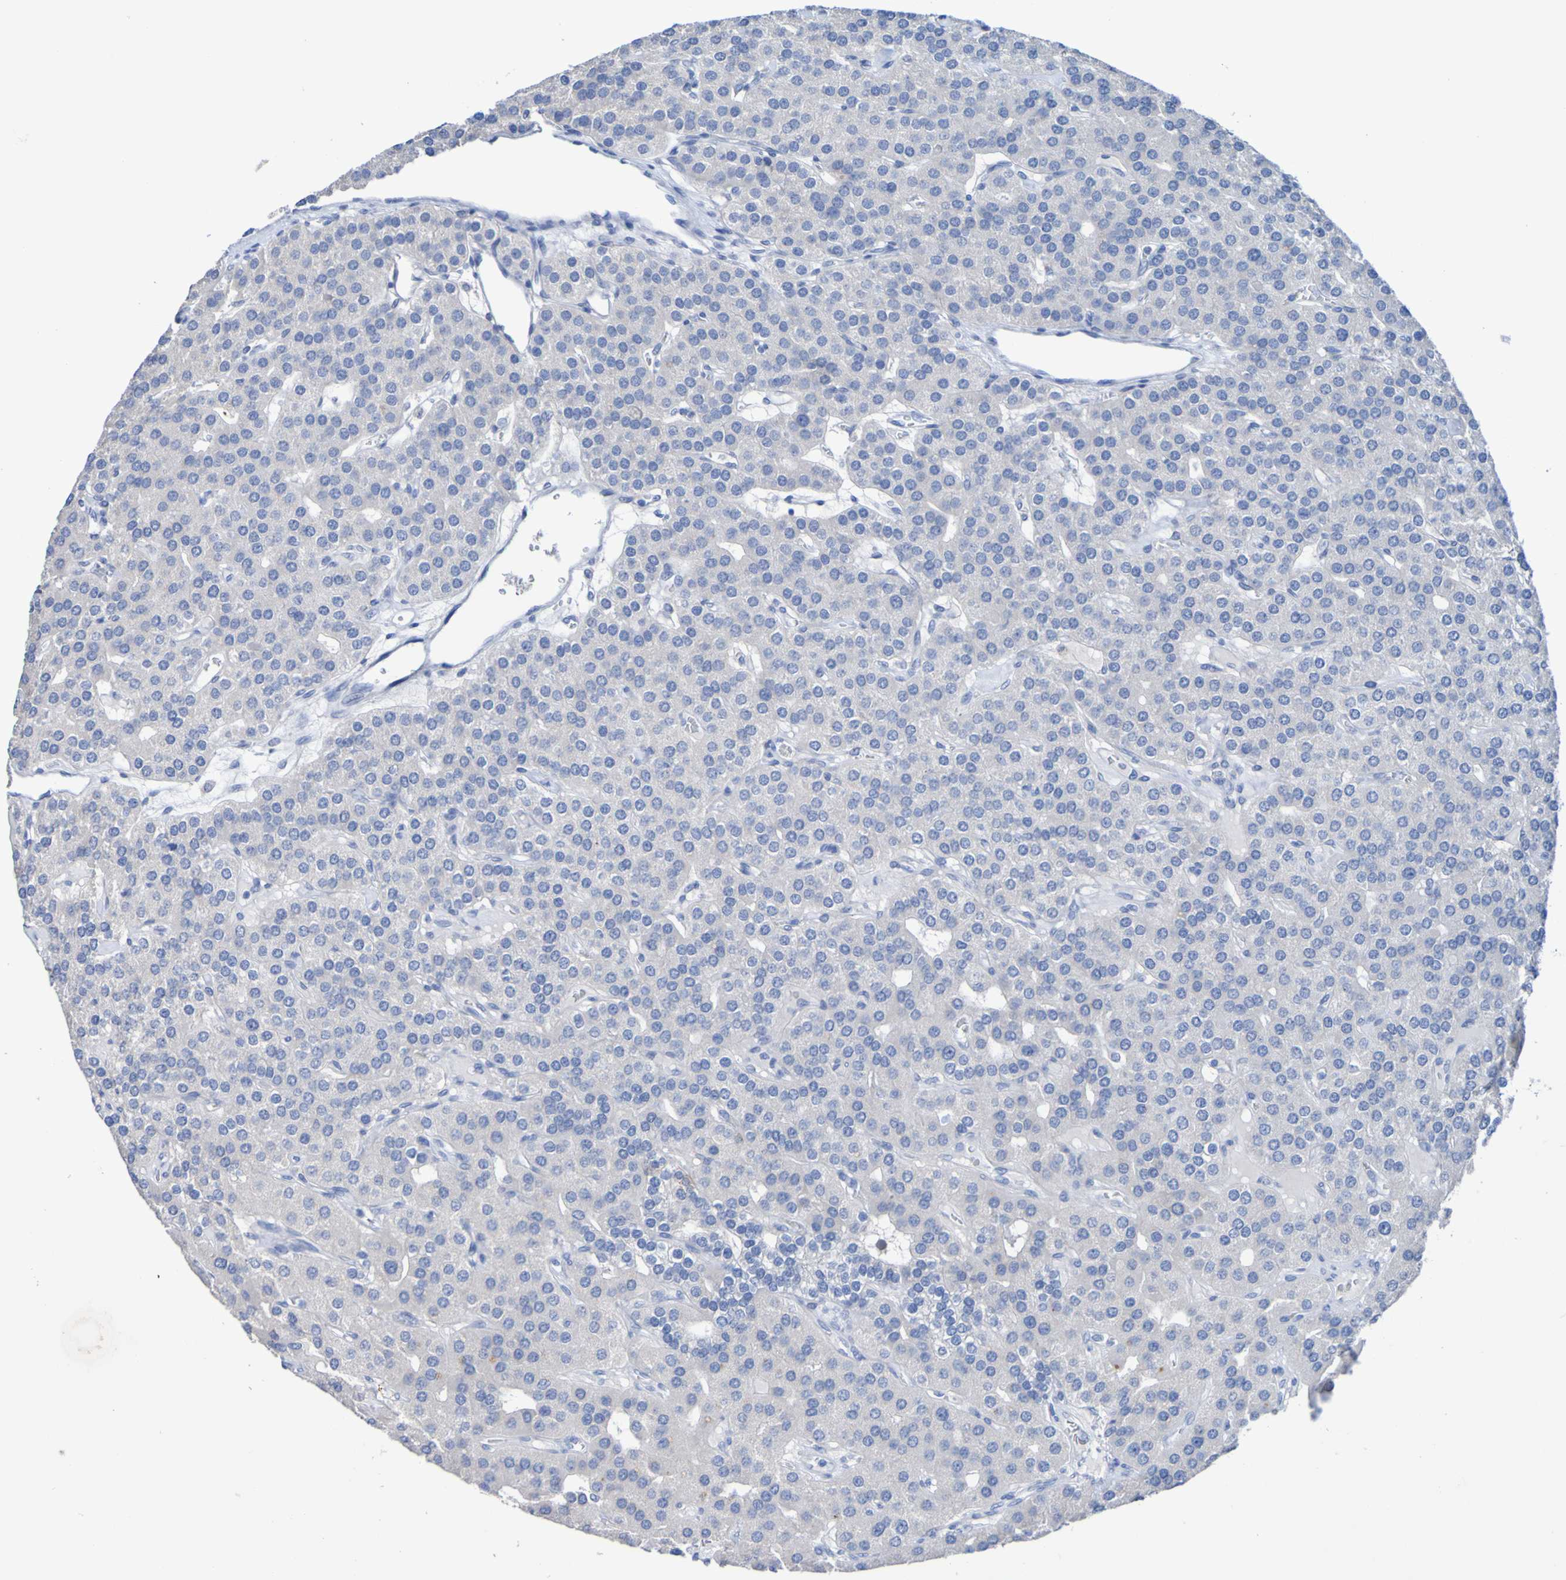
{"staining": {"intensity": "negative", "quantity": "none", "location": "none"}, "tissue": "parathyroid gland", "cell_type": "Glandular cells", "image_type": "normal", "snomed": [{"axis": "morphology", "description": "Normal tissue, NOS"}, {"axis": "morphology", "description": "Adenoma, NOS"}, {"axis": "topography", "description": "Parathyroid gland"}], "caption": "Immunohistochemistry (IHC) image of unremarkable parathyroid gland stained for a protein (brown), which reveals no expression in glandular cells.", "gene": "SGCB", "patient": {"sex": "female", "age": 86}}